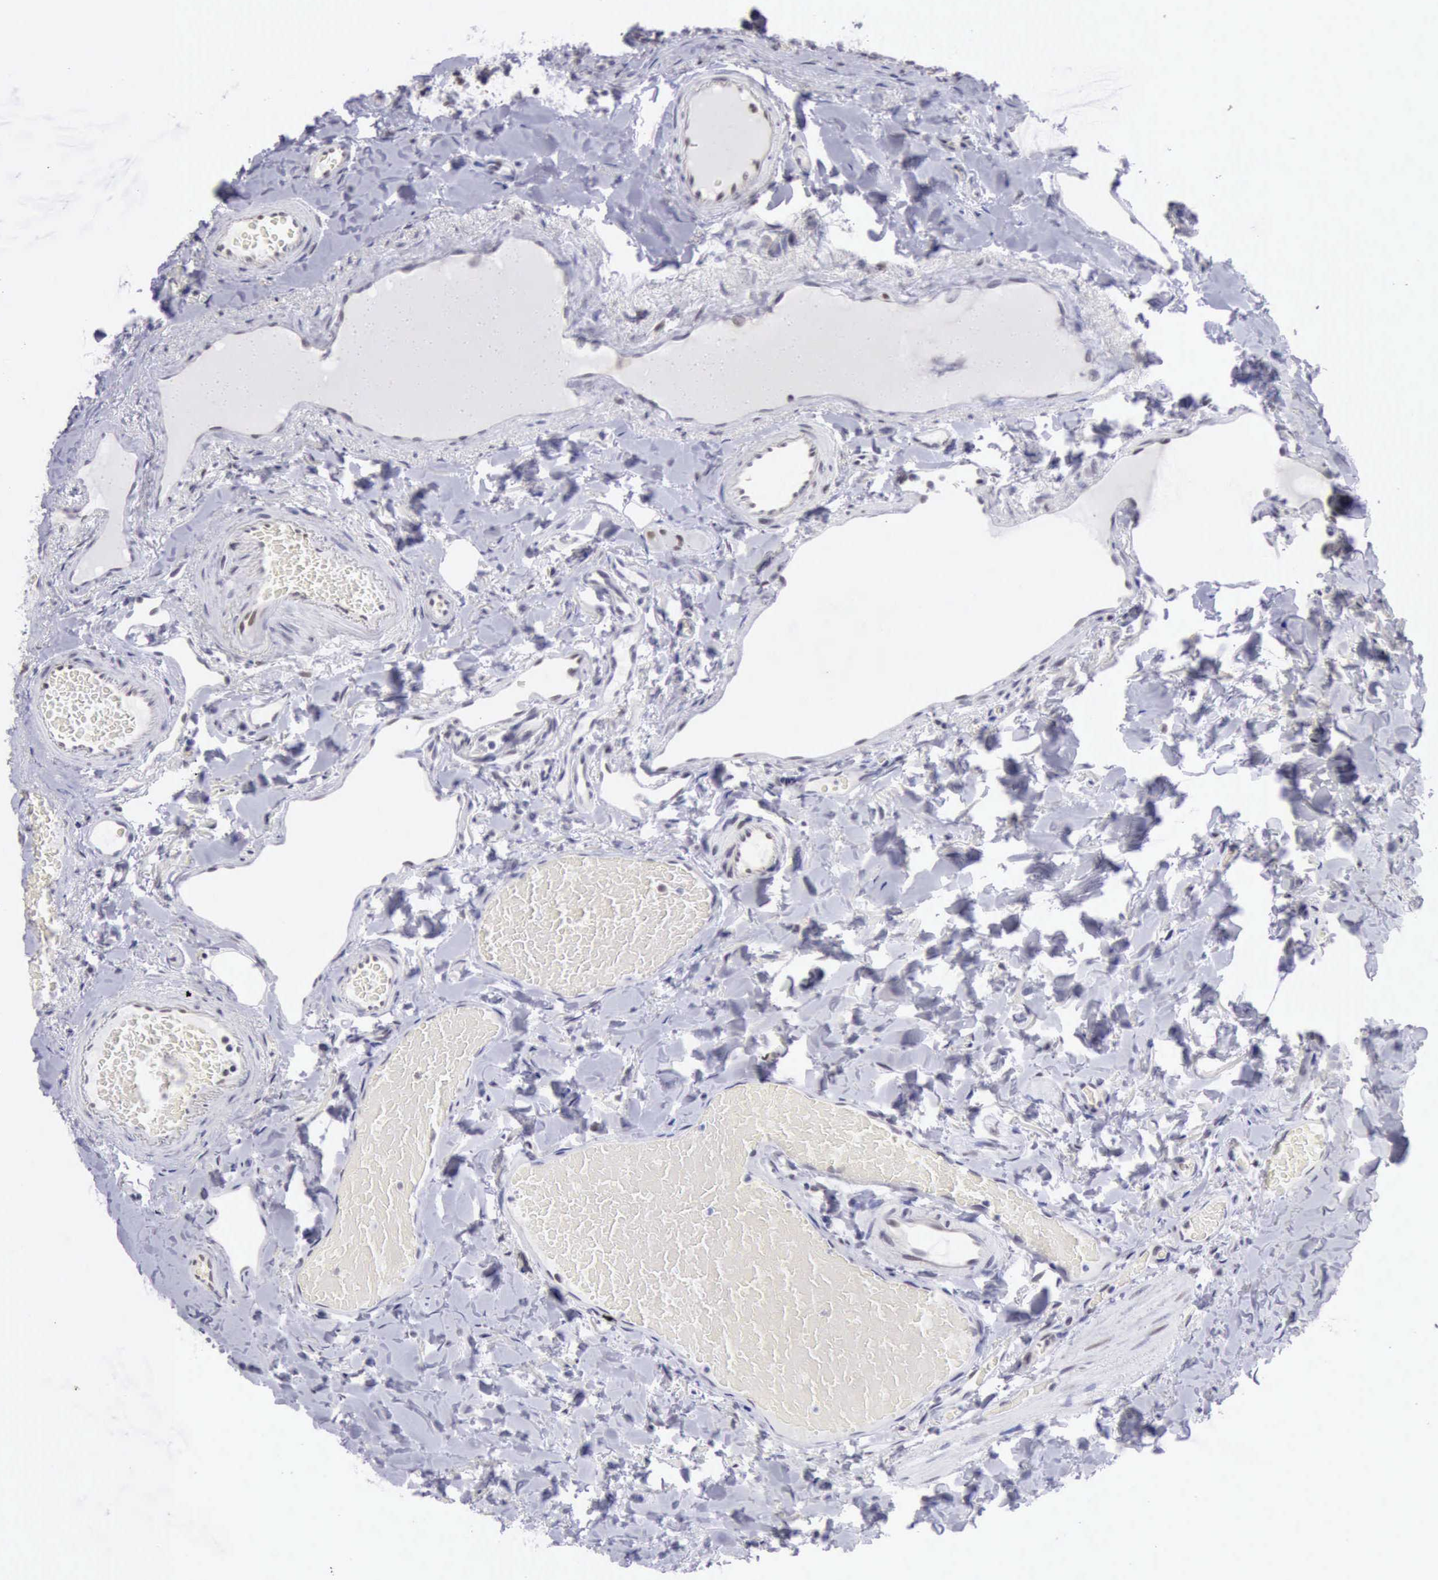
{"staining": {"intensity": "weak", "quantity": "<25%", "location": "nuclear"}, "tissue": "duodenum", "cell_type": "Glandular cells", "image_type": "normal", "snomed": [{"axis": "morphology", "description": "Normal tissue, NOS"}, {"axis": "topography", "description": "Duodenum"}], "caption": "This is an immunohistochemistry (IHC) image of normal duodenum. There is no positivity in glandular cells.", "gene": "ERCC4", "patient": {"sex": "male", "age": 66}}